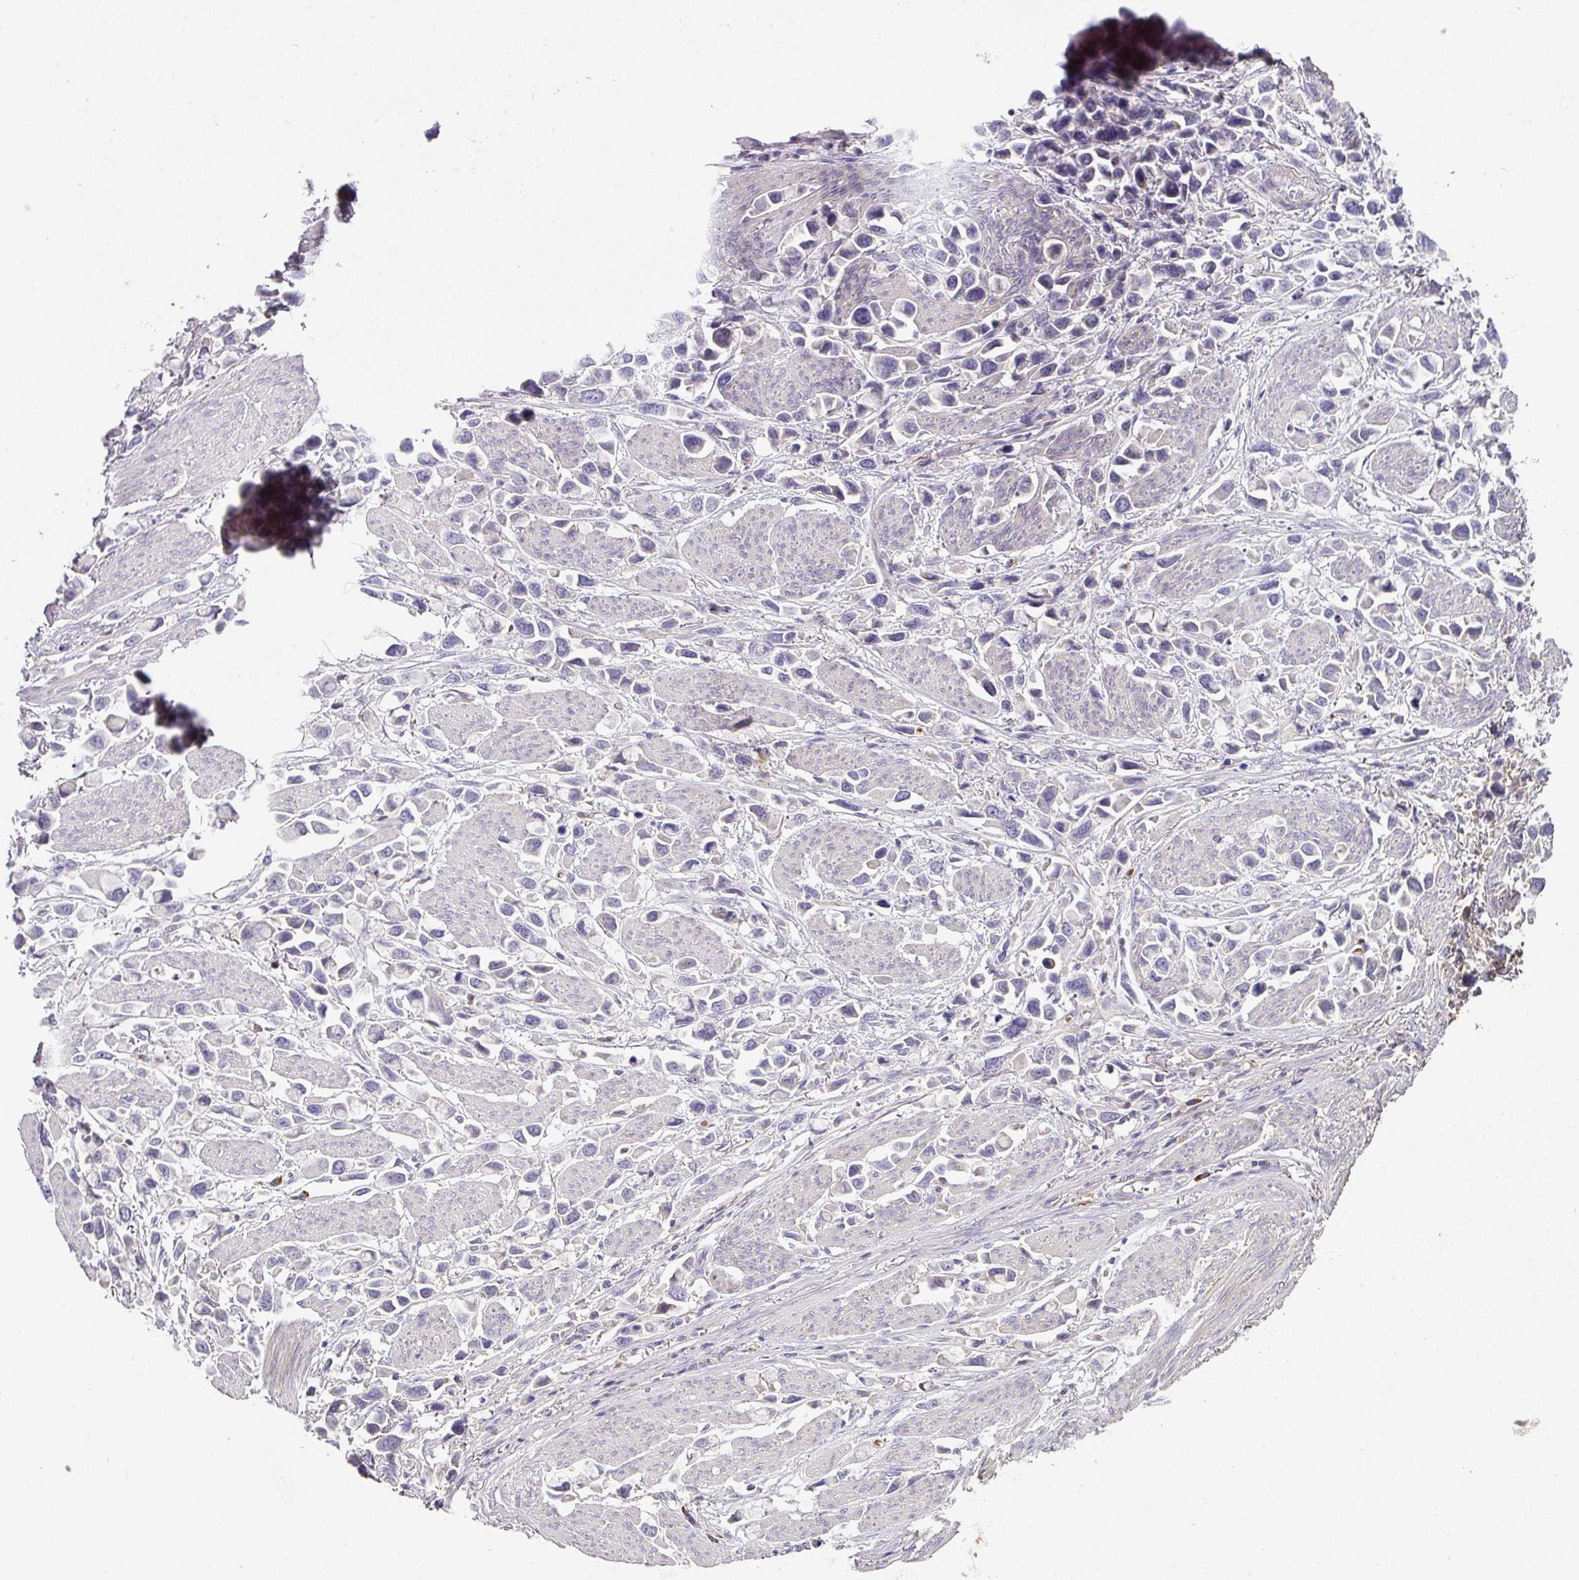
{"staining": {"intensity": "negative", "quantity": "none", "location": "none"}, "tissue": "stomach cancer", "cell_type": "Tumor cells", "image_type": "cancer", "snomed": [{"axis": "morphology", "description": "Adenocarcinoma, NOS"}, {"axis": "topography", "description": "Stomach"}], "caption": "IHC histopathology image of neoplastic tissue: human stomach cancer stained with DAB (3,3'-diaminobenzidine) exhibits no significant protein staining in tumor cells.", "gene": "CCZ1", "patient": {"sex": "female", "age": 81}}